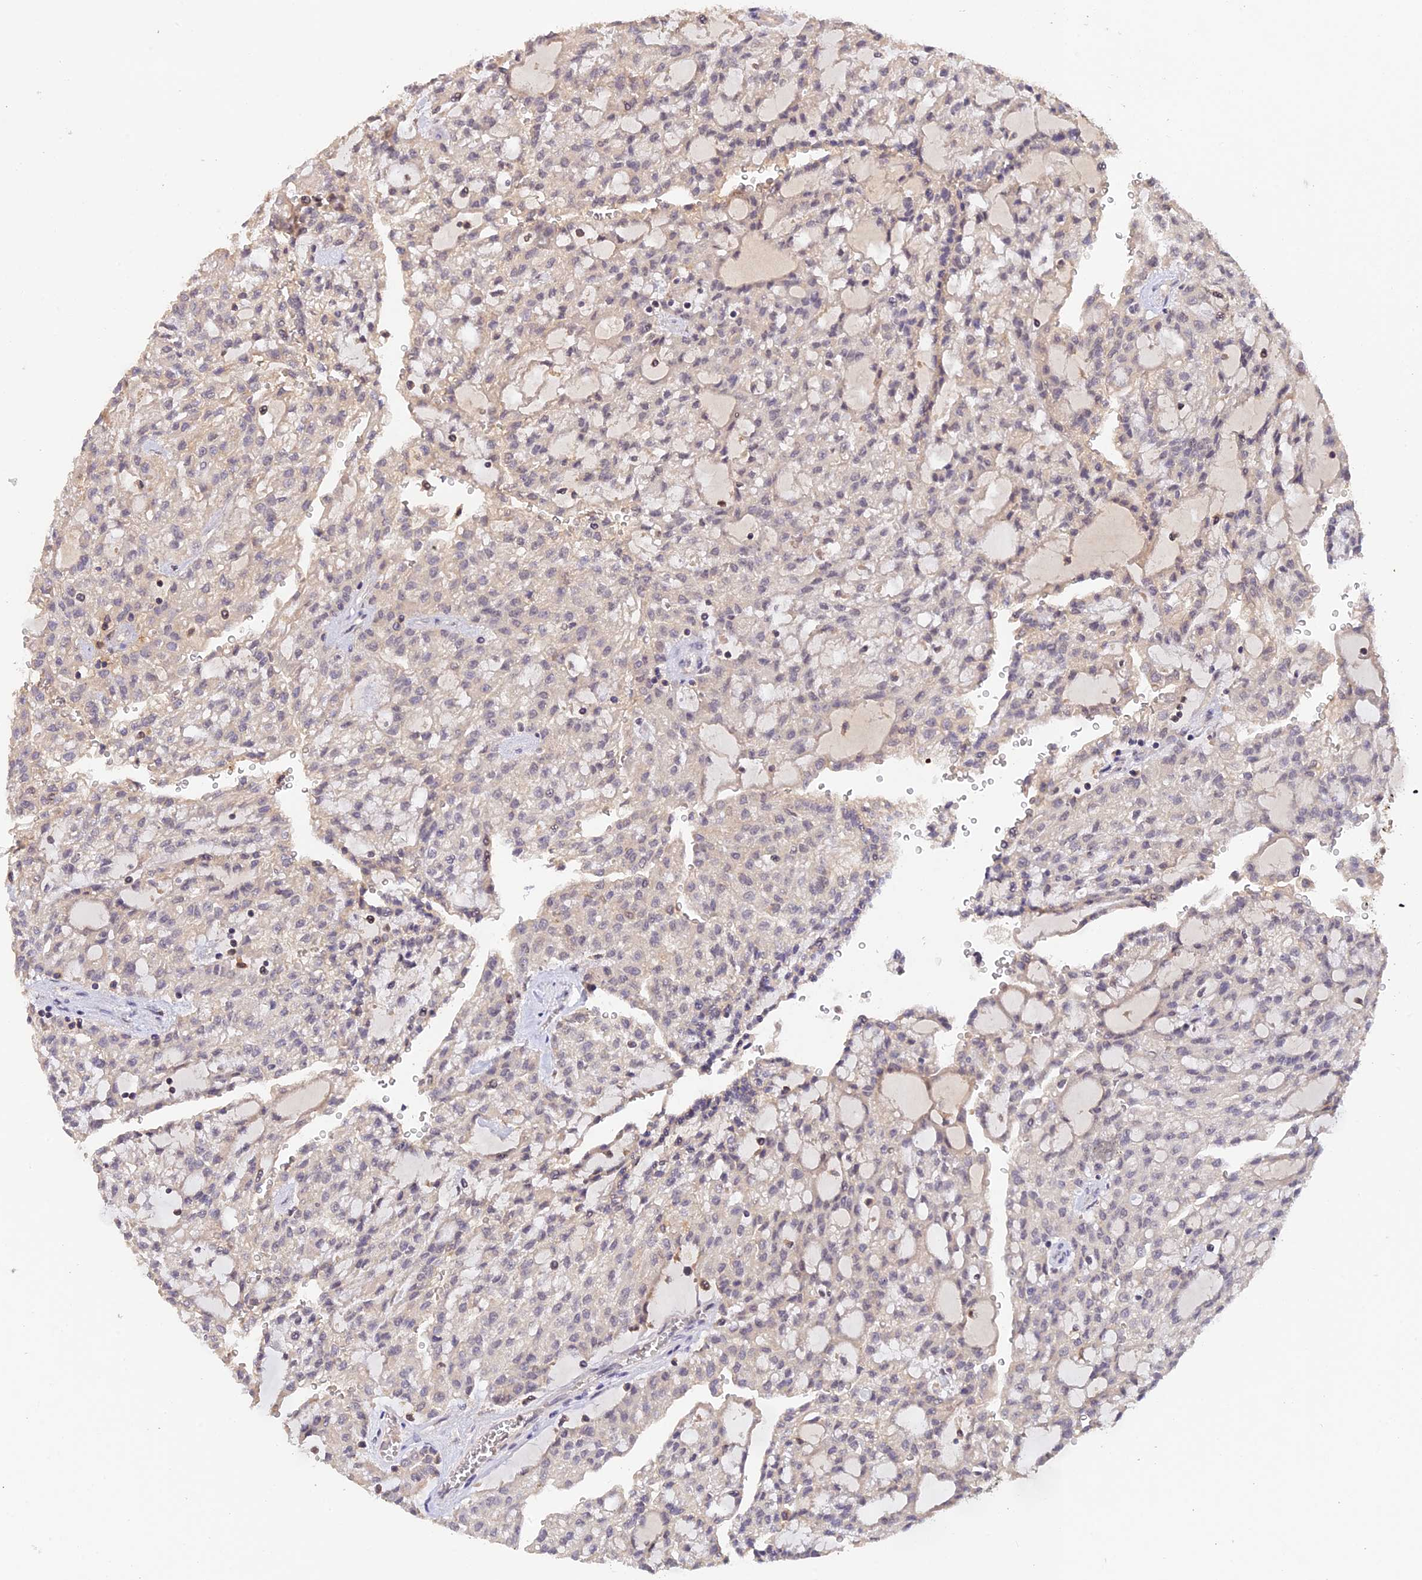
{"staining": {"intensity": "negative", "quantity": "none", "location": "none"}, "tissue": "renal cancer", "cell_type": "Tumor cells", "image_type": "cancer", "snomed": [{"axis": "morphology", "description": "Adenocarcinoma, NOS"}, {"axis": "topography", "description": "Kidney"}], "caption": "Photomicrograph shows no significant protein expression in tumor cells of renal adenocarcinoma.", "gene": "ZNF436", "patient": {"sex": "male", "age": 63}}